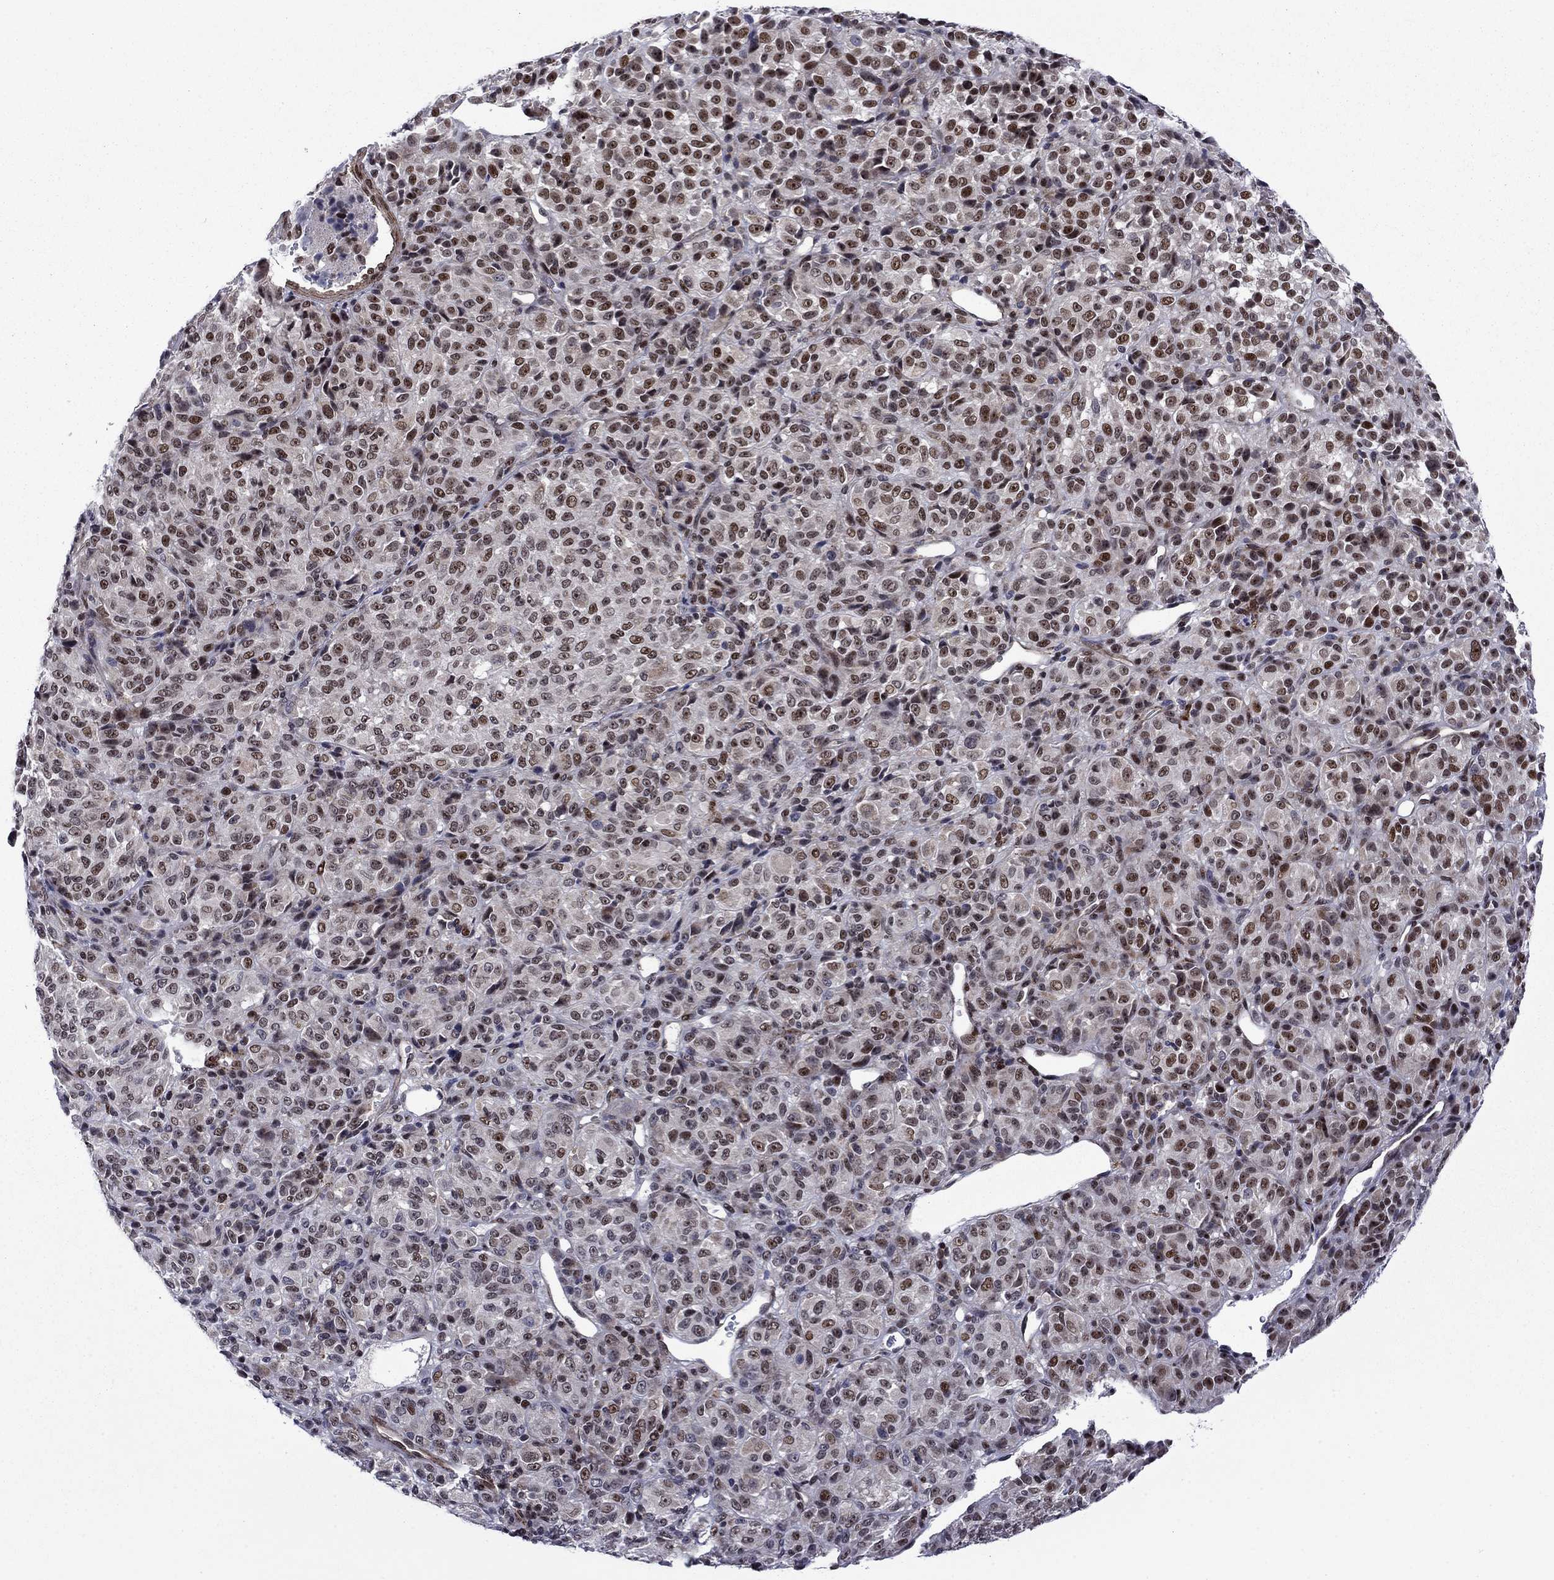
{"staining": {"intensity": "moderate", "quantity": "25%-75%", "location": "nuclear"}, "tissue": "melanoma", "cell_type": "Tumor cells", "image_type": "cancer", "snomed": [{"axis": "morphology", "description": "Malignant melanoma, Metastatic site"}, {"axis": "topography", "description": "Brain"}], "caption": "Immunohistochemistry photomicrograph of human malignant melanoma (metastatic site) stained for a protein (brown), which demonstrates medium levels of moderate nuclear positivity in about 25%-75% of tumor cells.", "gene": "SURF2", "patient": {"sex": "female", "age": 56}}